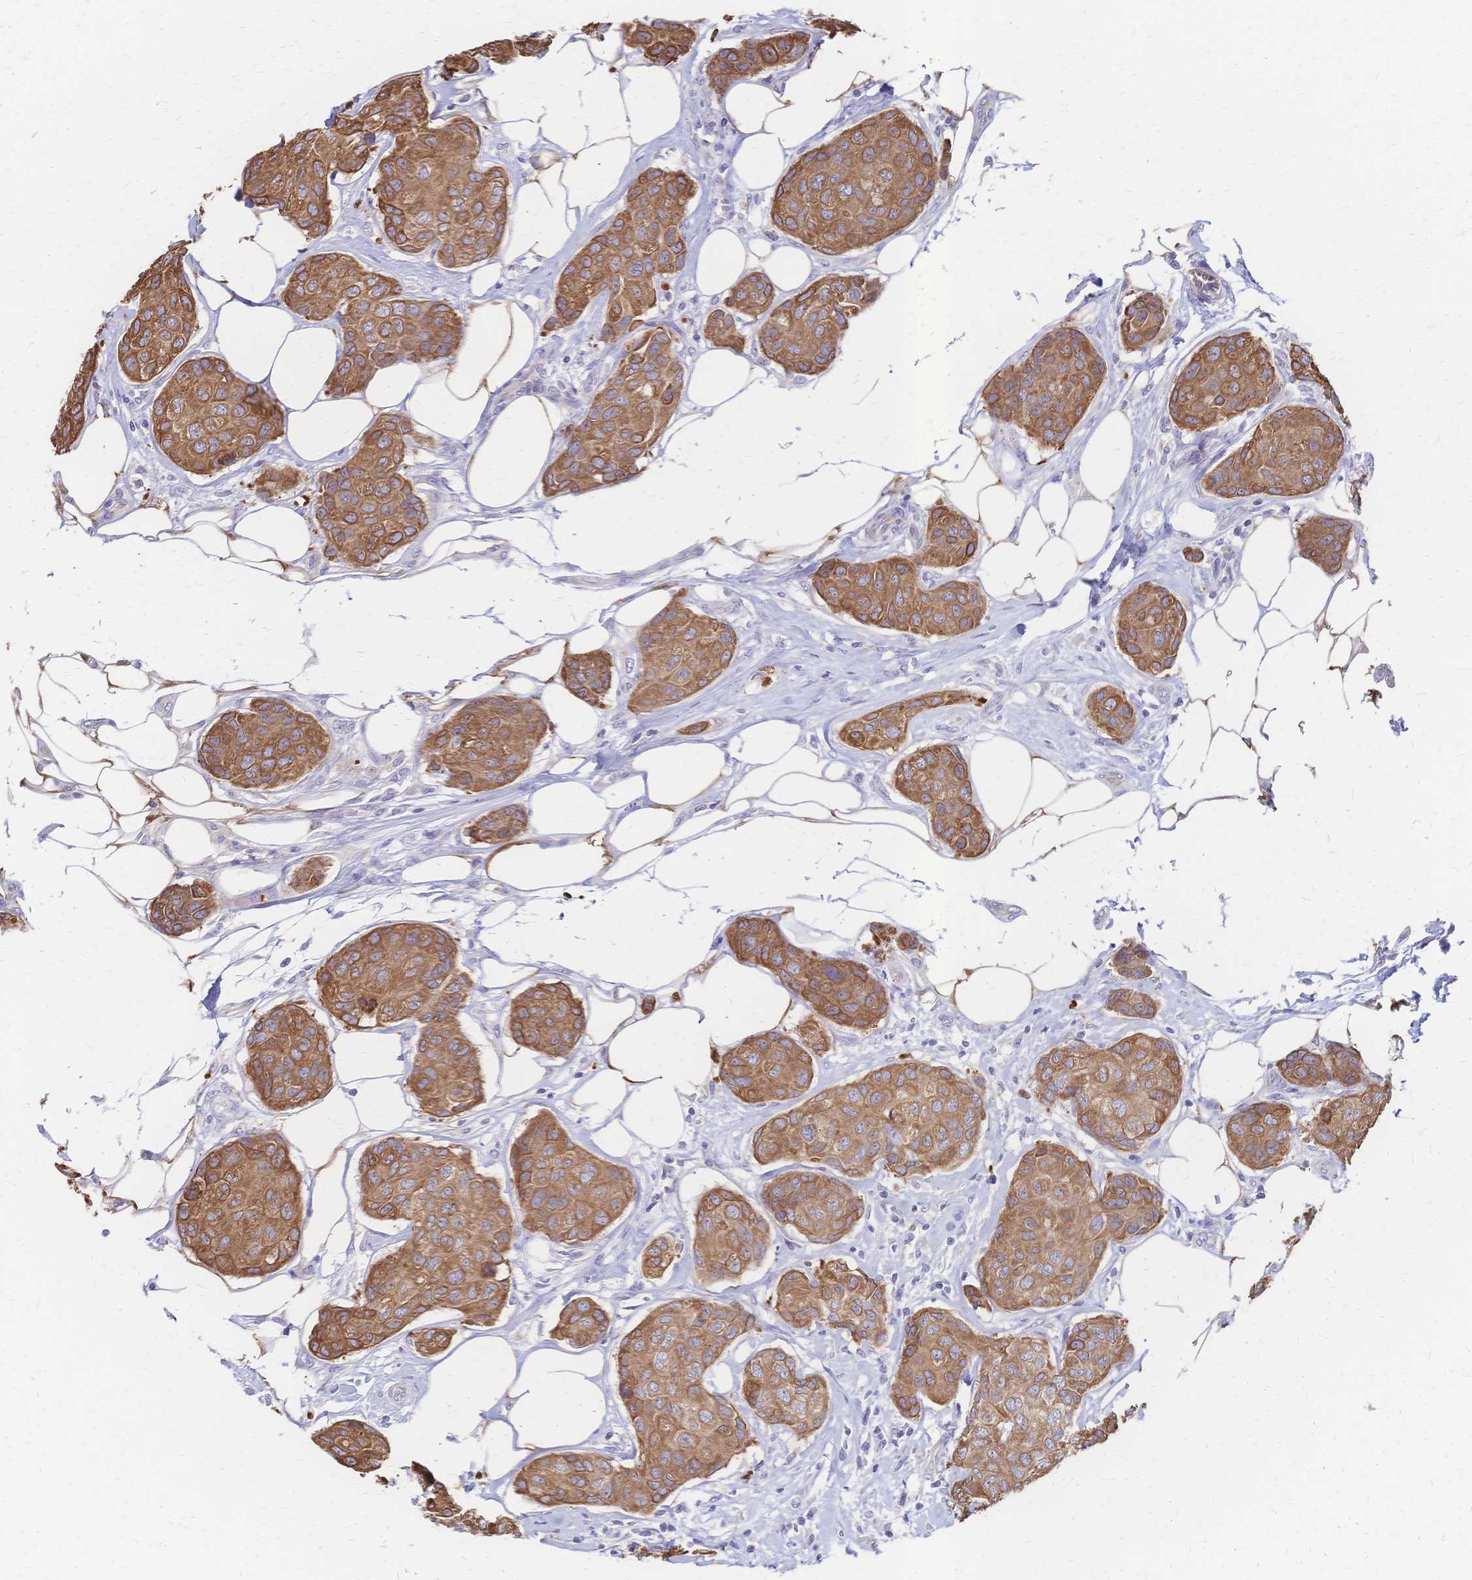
{"staining": {"intensity": "moderate", "quantity": ">75%", "location": "cytoplasmic/membranous"}, "tissue": "breast cancer", "cell_type": "Tumor cells", "image_type": "cancer", "snomed": [{"axis": "morphology", "description": "Duct carcinoma"}, {"axis": "topography", "description": "Breast"}, {"axis": "topography", "description": "Lymph node"}], "caption": "The image reveals a brown stain indicating the presence of a protein in the cytoplasmic/membranous of tumor cells in breast infiltrating ductal carcinoma. (brown staining indicates protein expression, while blue staining denotes nuclei).", "gene": "CYB5A", "patient": {"sex": "female", "age": 80}}